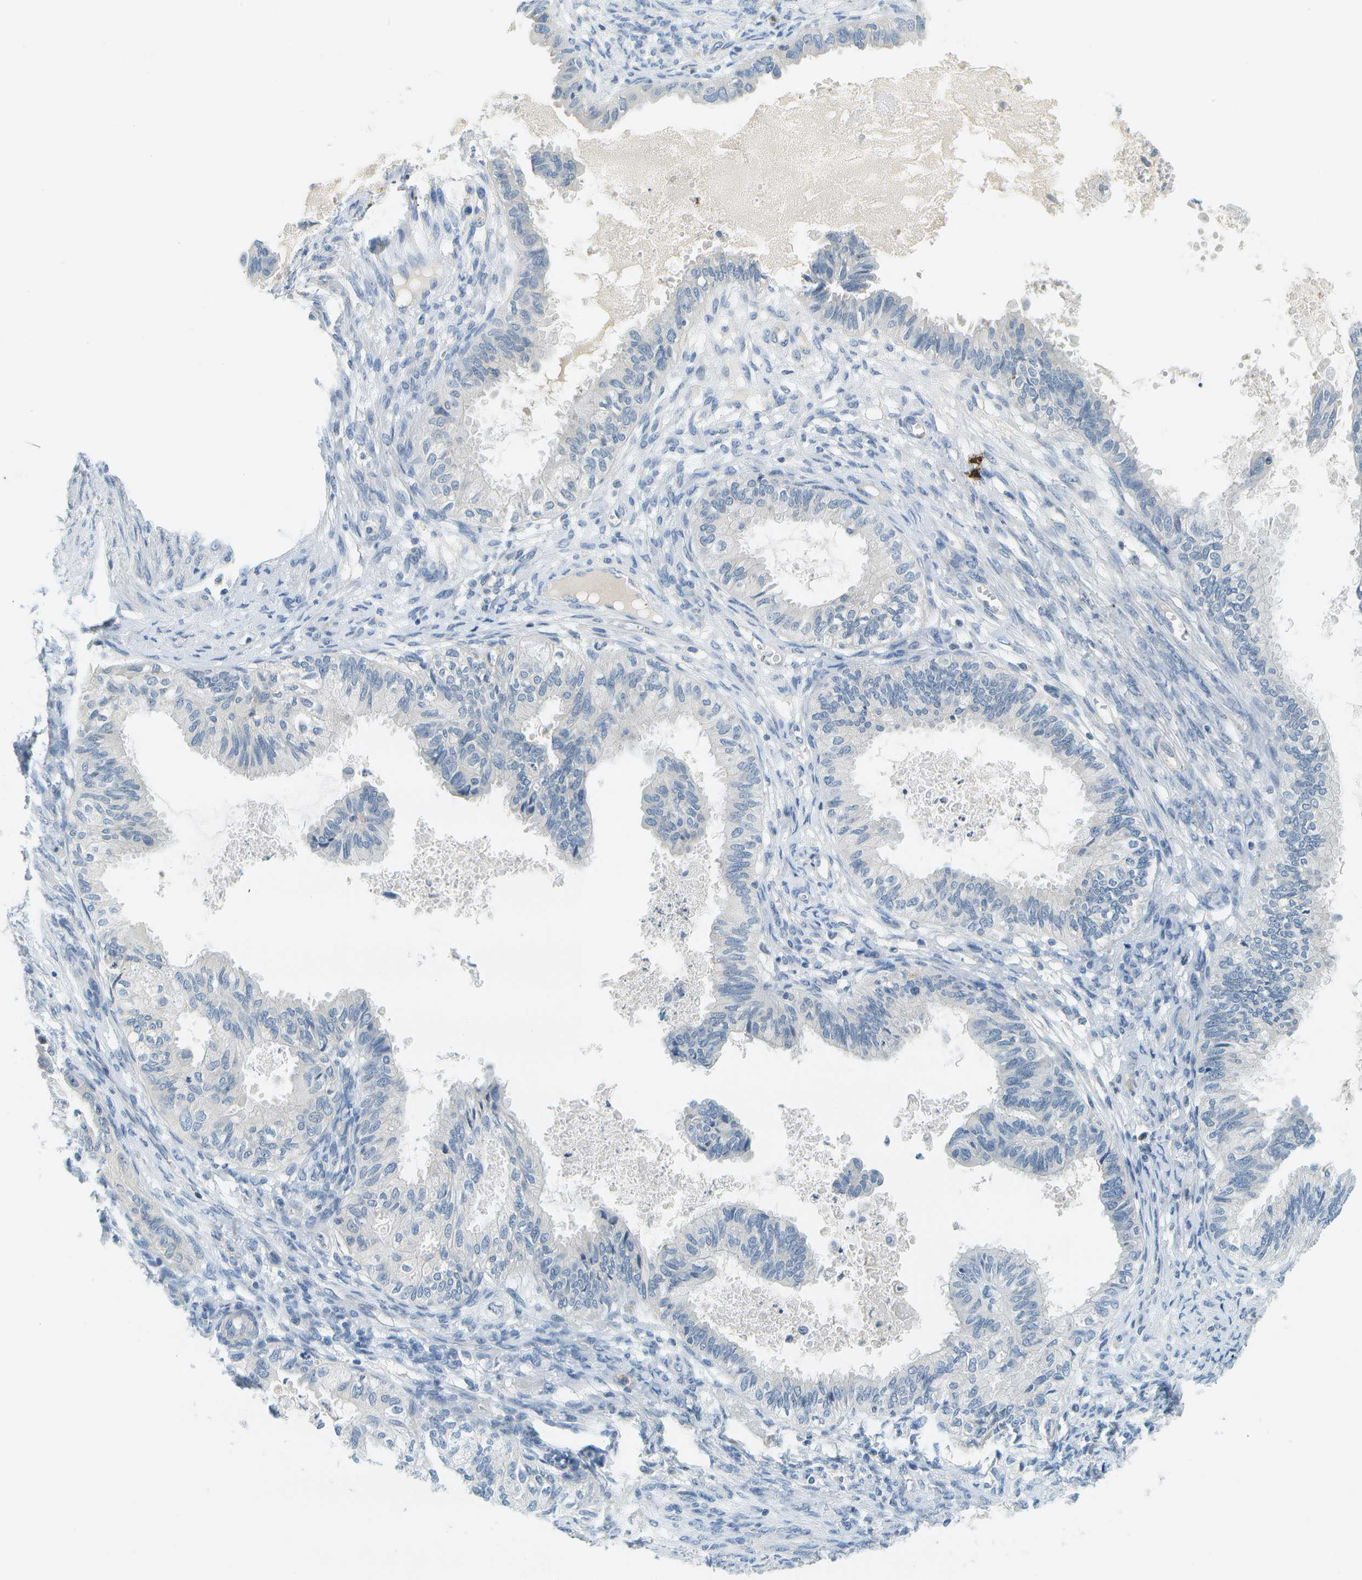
{"staining": {"intensity": "negative", "quantity": "none", "location": "none"}, "tissue": "cervical cancer", "cell_type": "Tumor cells", "image_type": "cancer", "snomed": [{"axis": "morphology", "description": "Normal tissue, NOS"}, {"axis": "morphology", "description": "Adenocarcinoma, NOS"}, {"axis": "topography", "description": "Cervix"}, {"axis": "topography", "description": "Endometrium"}], "caption": "A photomicrograph of cervical adenocarcinoma stained for a protein displays no brown staining in tumor cells.", "gene": "RASGRP2", "patient": {"sex": "female", "age": 86}}